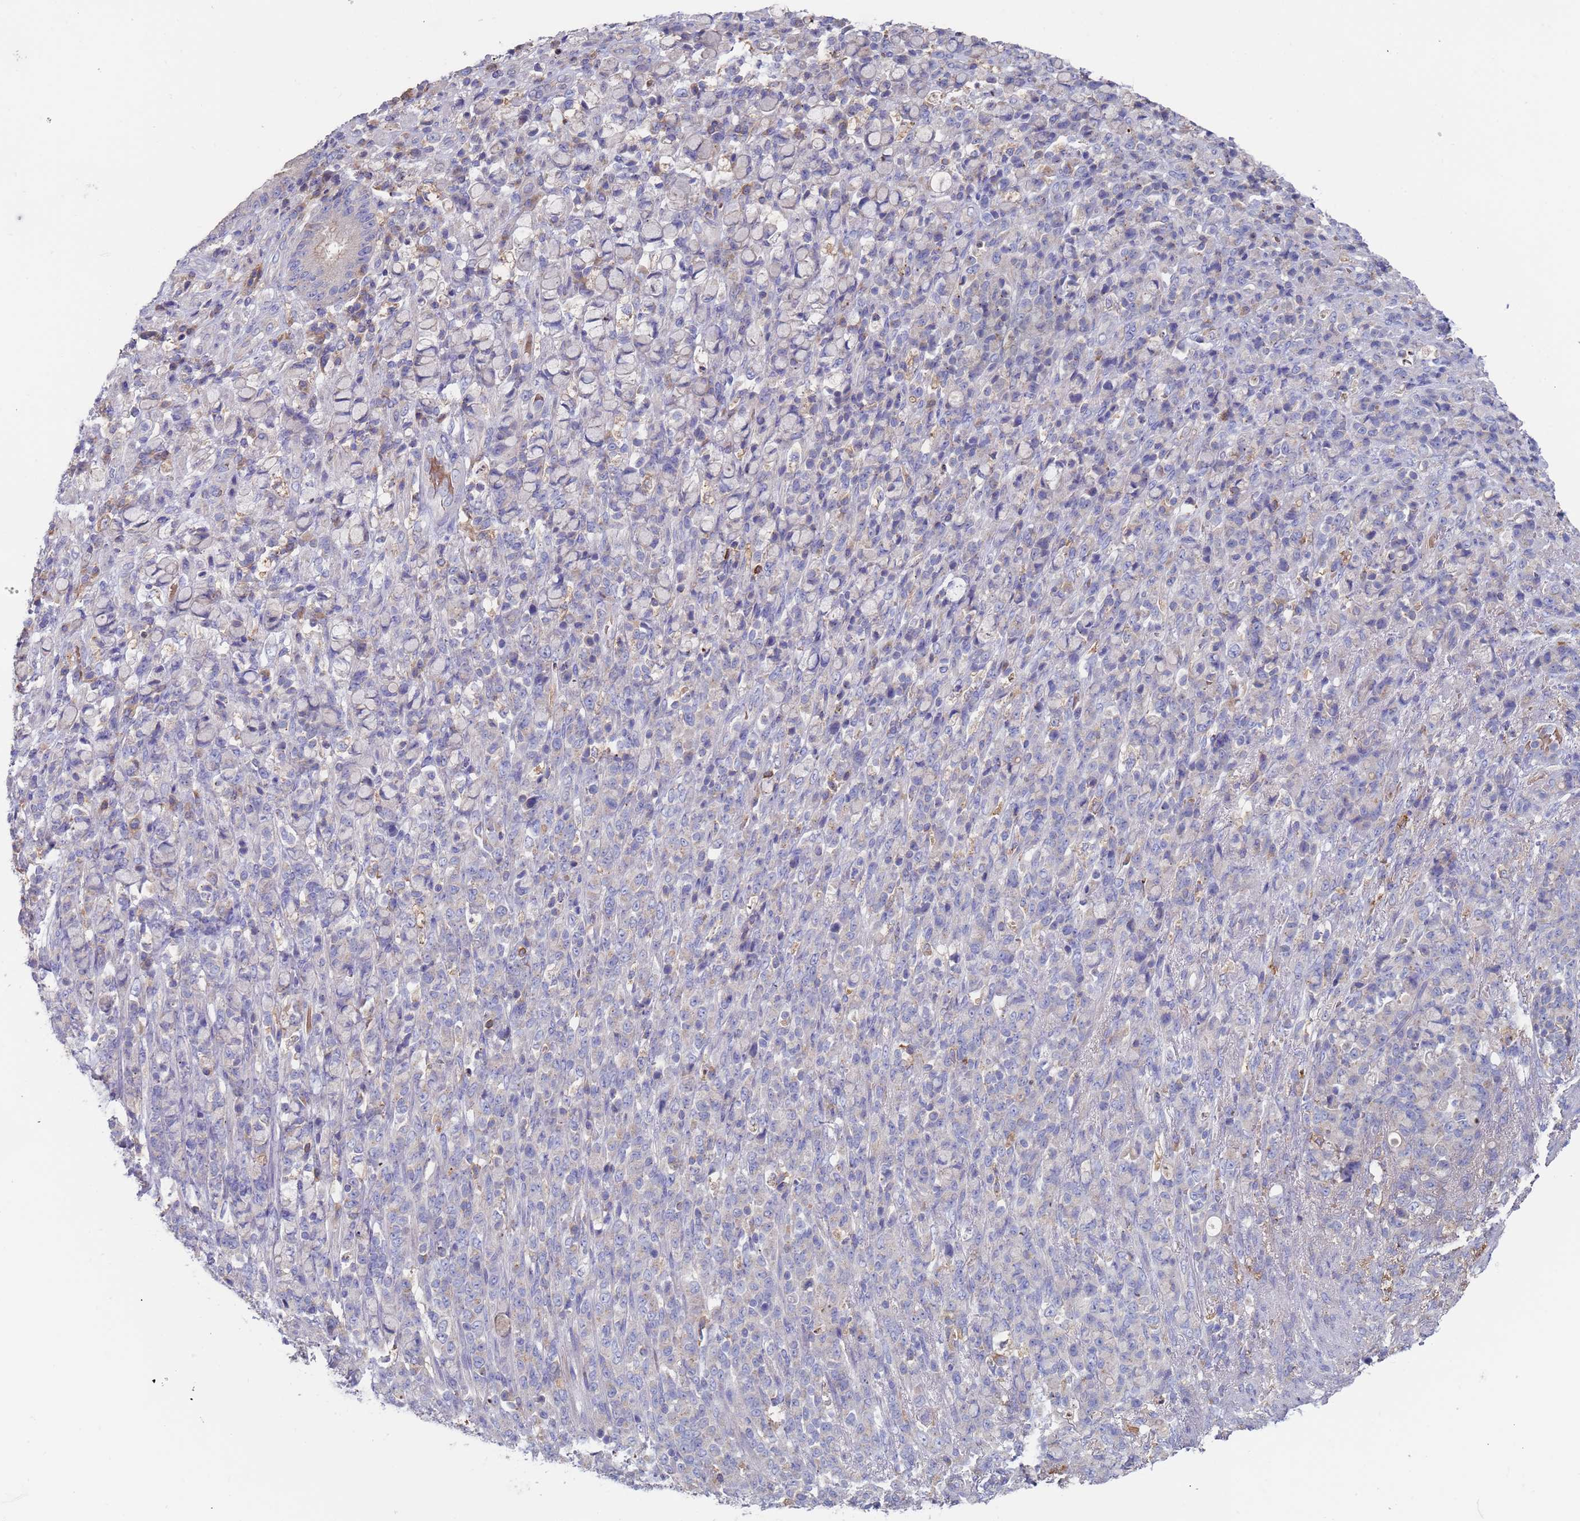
{"staining": {"intensity": "negative", "quantity": "none", "location": "none"}, "tissue": "stomach cancer", "cell_type": "Tumor cells", "image_type": "cancer", "snomed": [{"axis": "morphology", "description": "Normal tissue, NOS"}, {"axis": "morphology", "description": "Adenocarcinoma, NOS"}, {"axis": "topography", "description": "Stomach"}], "caption": "An IHC micrograph of stomach cancer is shown. There is no staining in tumor cells of stomach cancer.", "gene": "MALRD1", "patient": {"sex": "female", "age": 79}}